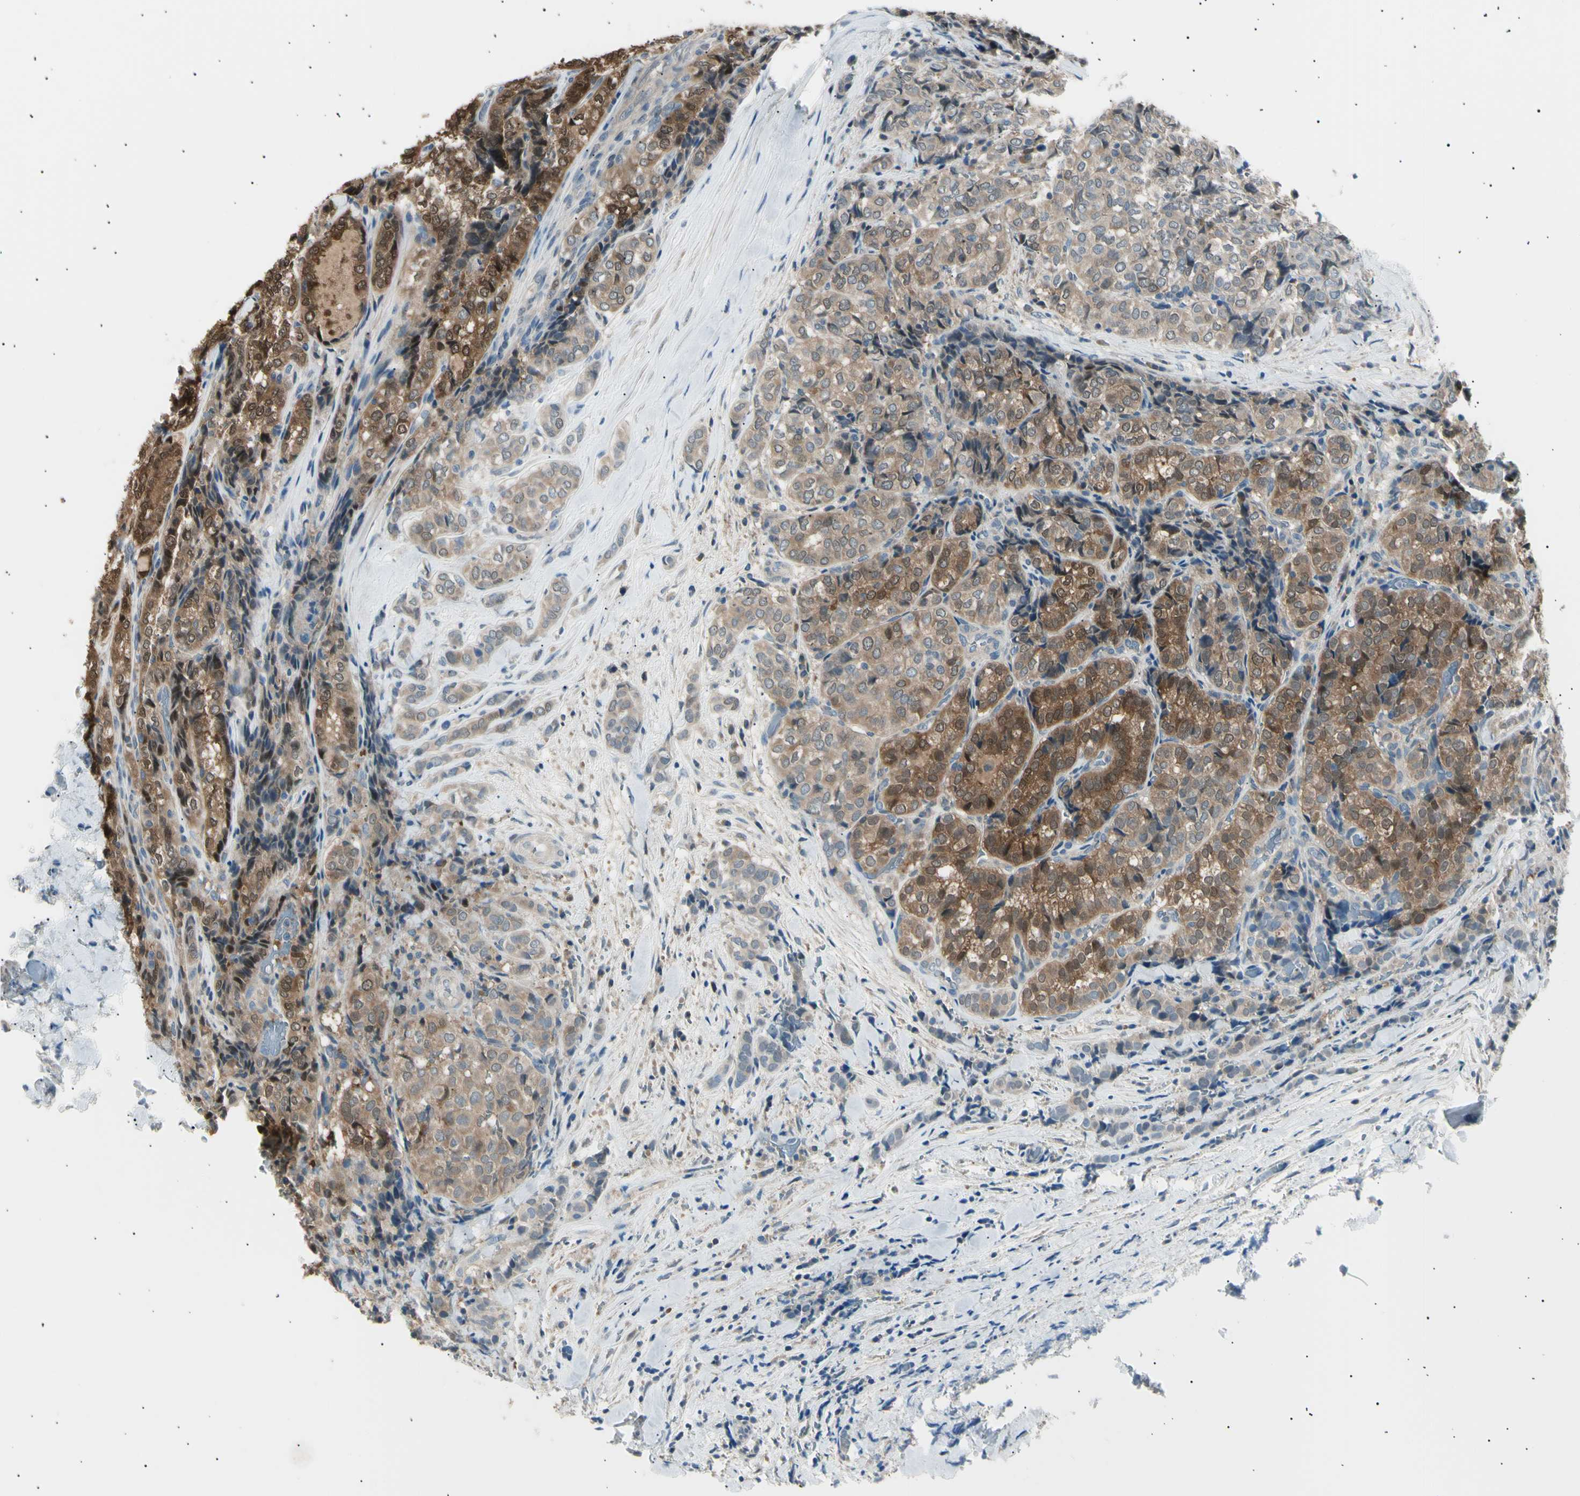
{"staining": {"intensity": "moderate", "quantity": ">75%", "location": "cytoplasmic/membranous"}, "tissue": "thyroid cancer", "cell_type": "Tumor cells", "image_type": "cancer", "snomed": [{"axis": "morphology", "description": "Normal tissue, NOS"}, {"axis": "morphology", "description": "Papillary adenocarcinoma, NOS"}, {"axis": "topography", "description": "Thyroid gland"}], "caption": "Immunohistochemistry (IHC) (DAB) staining of human thyroid cancer demonstrates moderate cytoplasmic/membranous protein expression in about >75% of tumor cells. (DAB = brown stain, brightfield microscopy at high magnification).", "gene": "LHPP", "patient": {"sex": "female", "age": 30}}